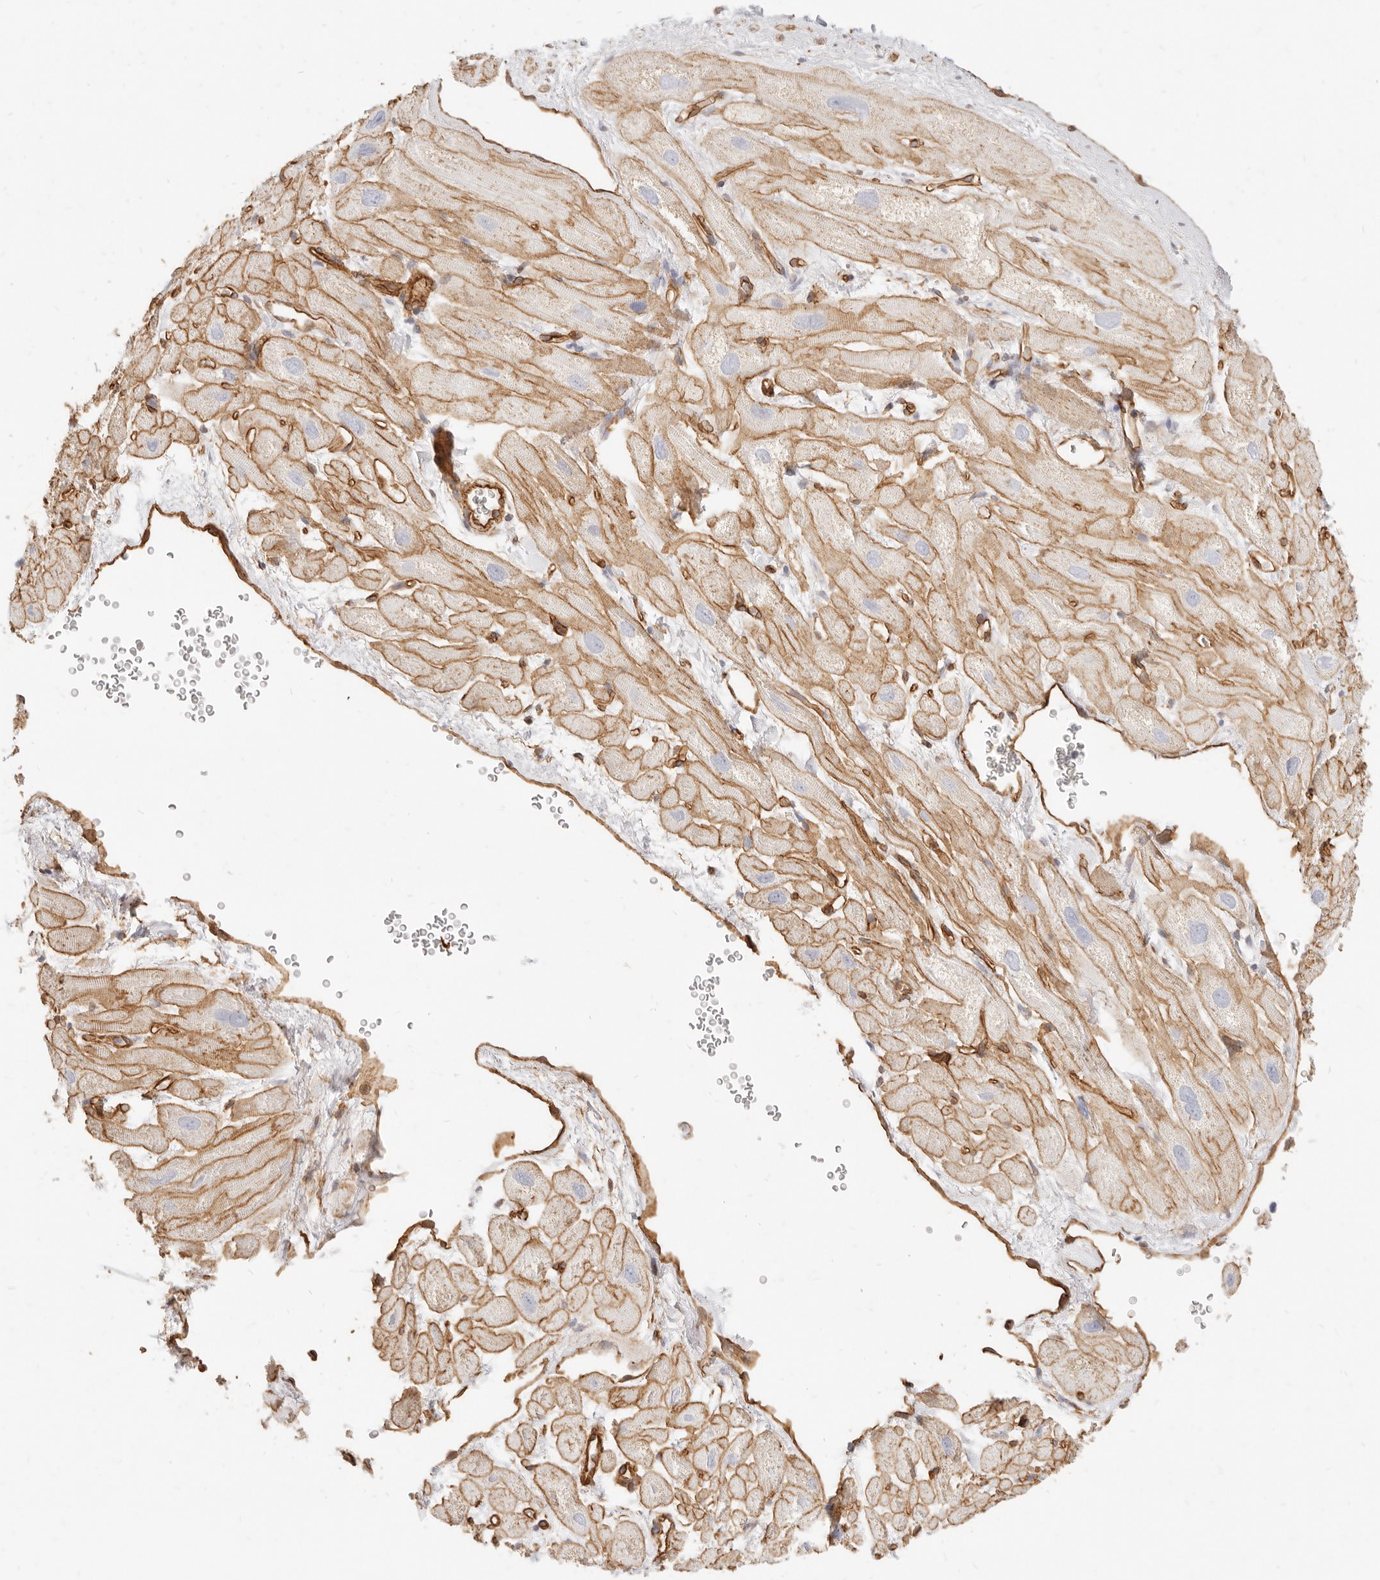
{"staining": {"intensity": "weak", "quantity": "25%-75%", "location": "cytoplasmic/membranous"}, "tissue": "heart muscle", "cell_type": "Cardiomyocytes", "image_type": "normal", "snomed": [{"axis": "morphology", "description": "Normal tissue, NOS"}, {"axis": "topography", "description": "Heart"}], "caption": "Protein staining of unremarkable heart muscle shows weak cytoplasmic/membranous positivity in approximately 25%-75% of cardiomyocytes. (IHC, brightfield microscopy, high magnification).", "gene": "NUS1", "patient": {"sex": "male", "age": 49}}